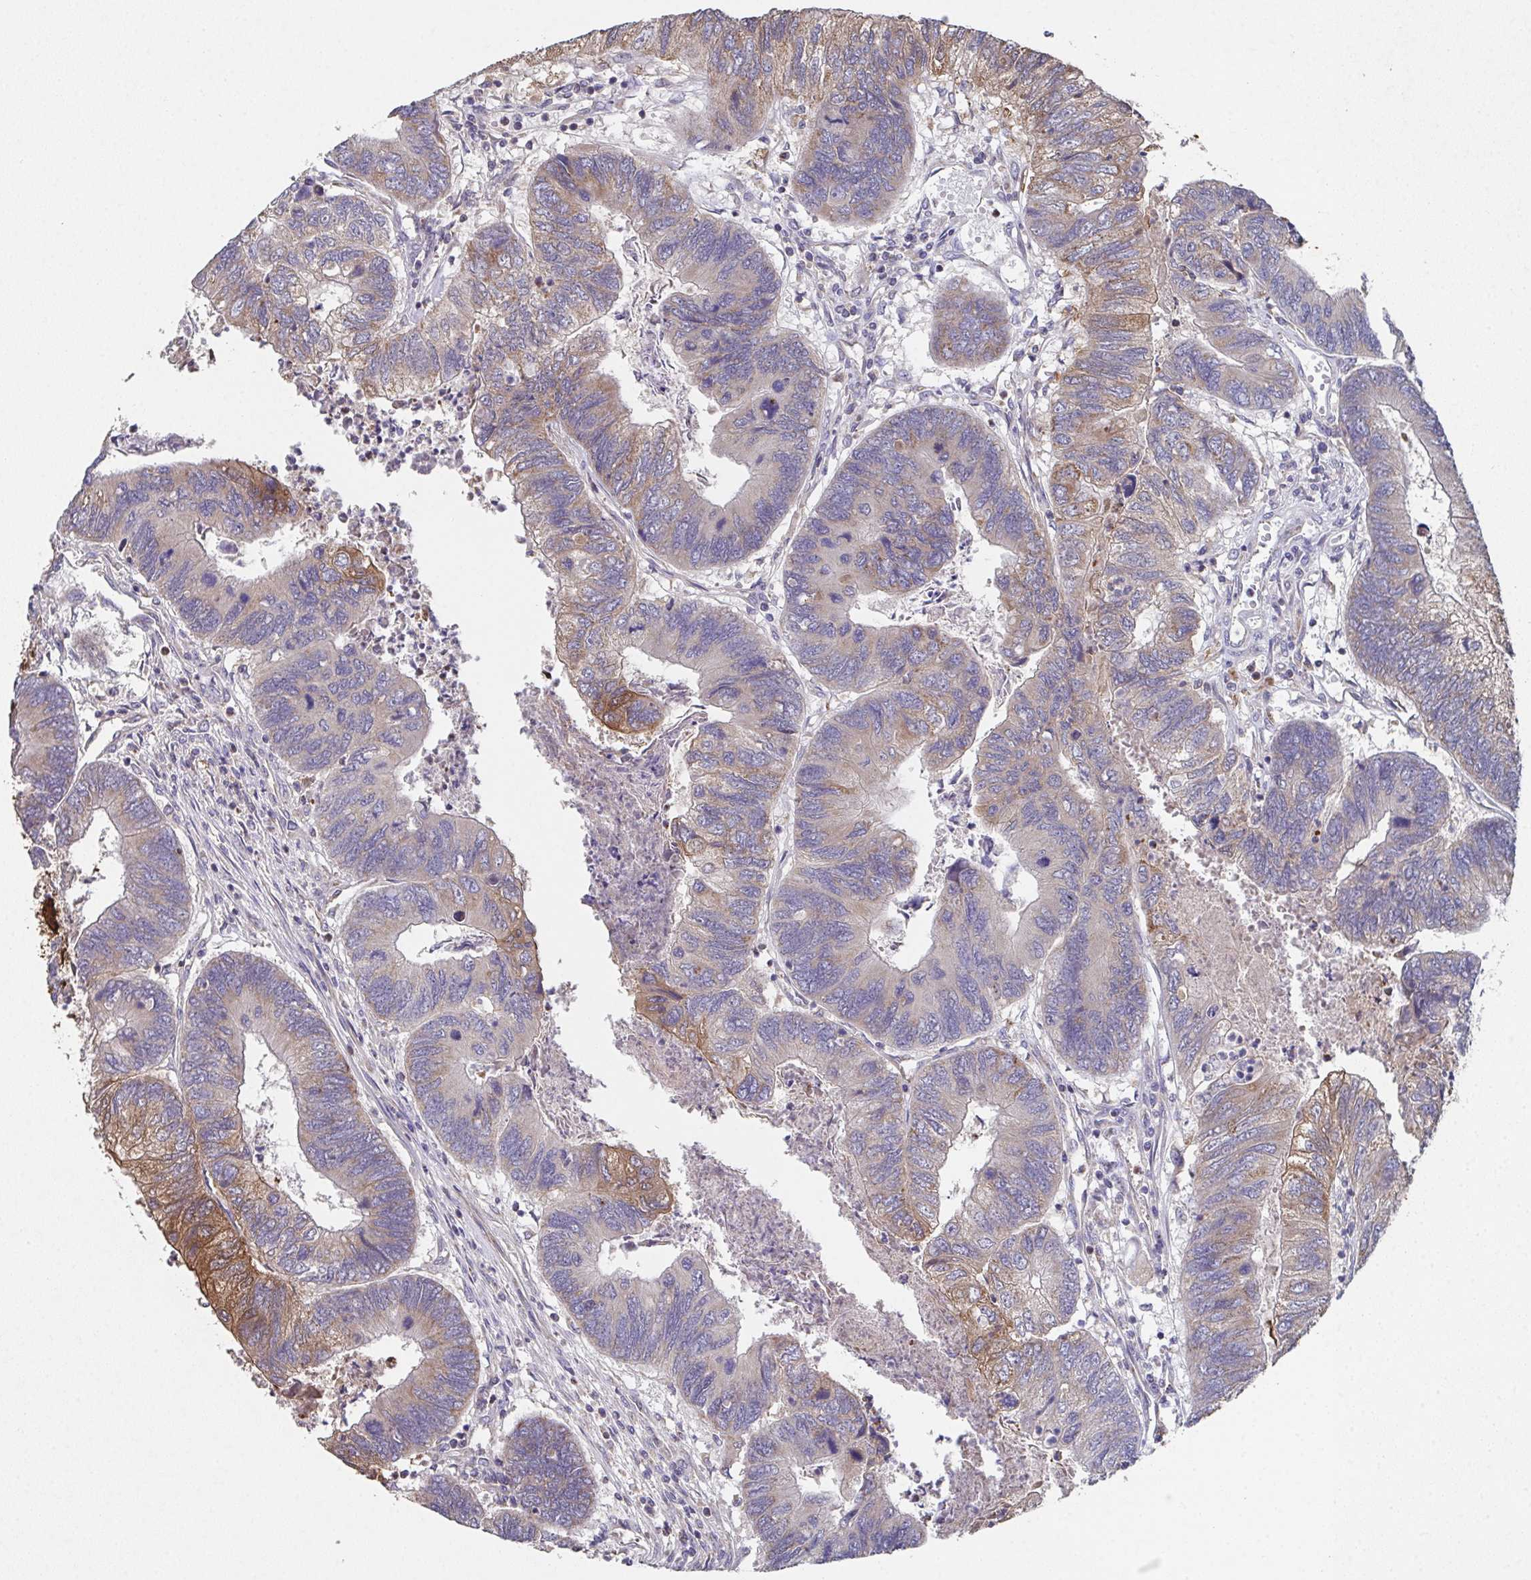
{"staining": {"intensity": "moderate", "quantity": "<25%", "location": "cytoplasmic/membranous"}, "tissue": "colorectal cancer", "cell_type": "Tumor cells", "image_type": "cancer", "snomed": [{"axis": "morphology", "description": "Adenocarcinoma, NOS"}, {"axis": "topography", "description": "Colon"}], "caption": "A photomicrograph of colorectal cancer (adenocarcinoma) stained for a protein demonstrates moderate cytoplasmic/membranous brown staining in tumor cells.", "gene": "MT-ND3", "patient": {"sex": "female", "age": 67}}